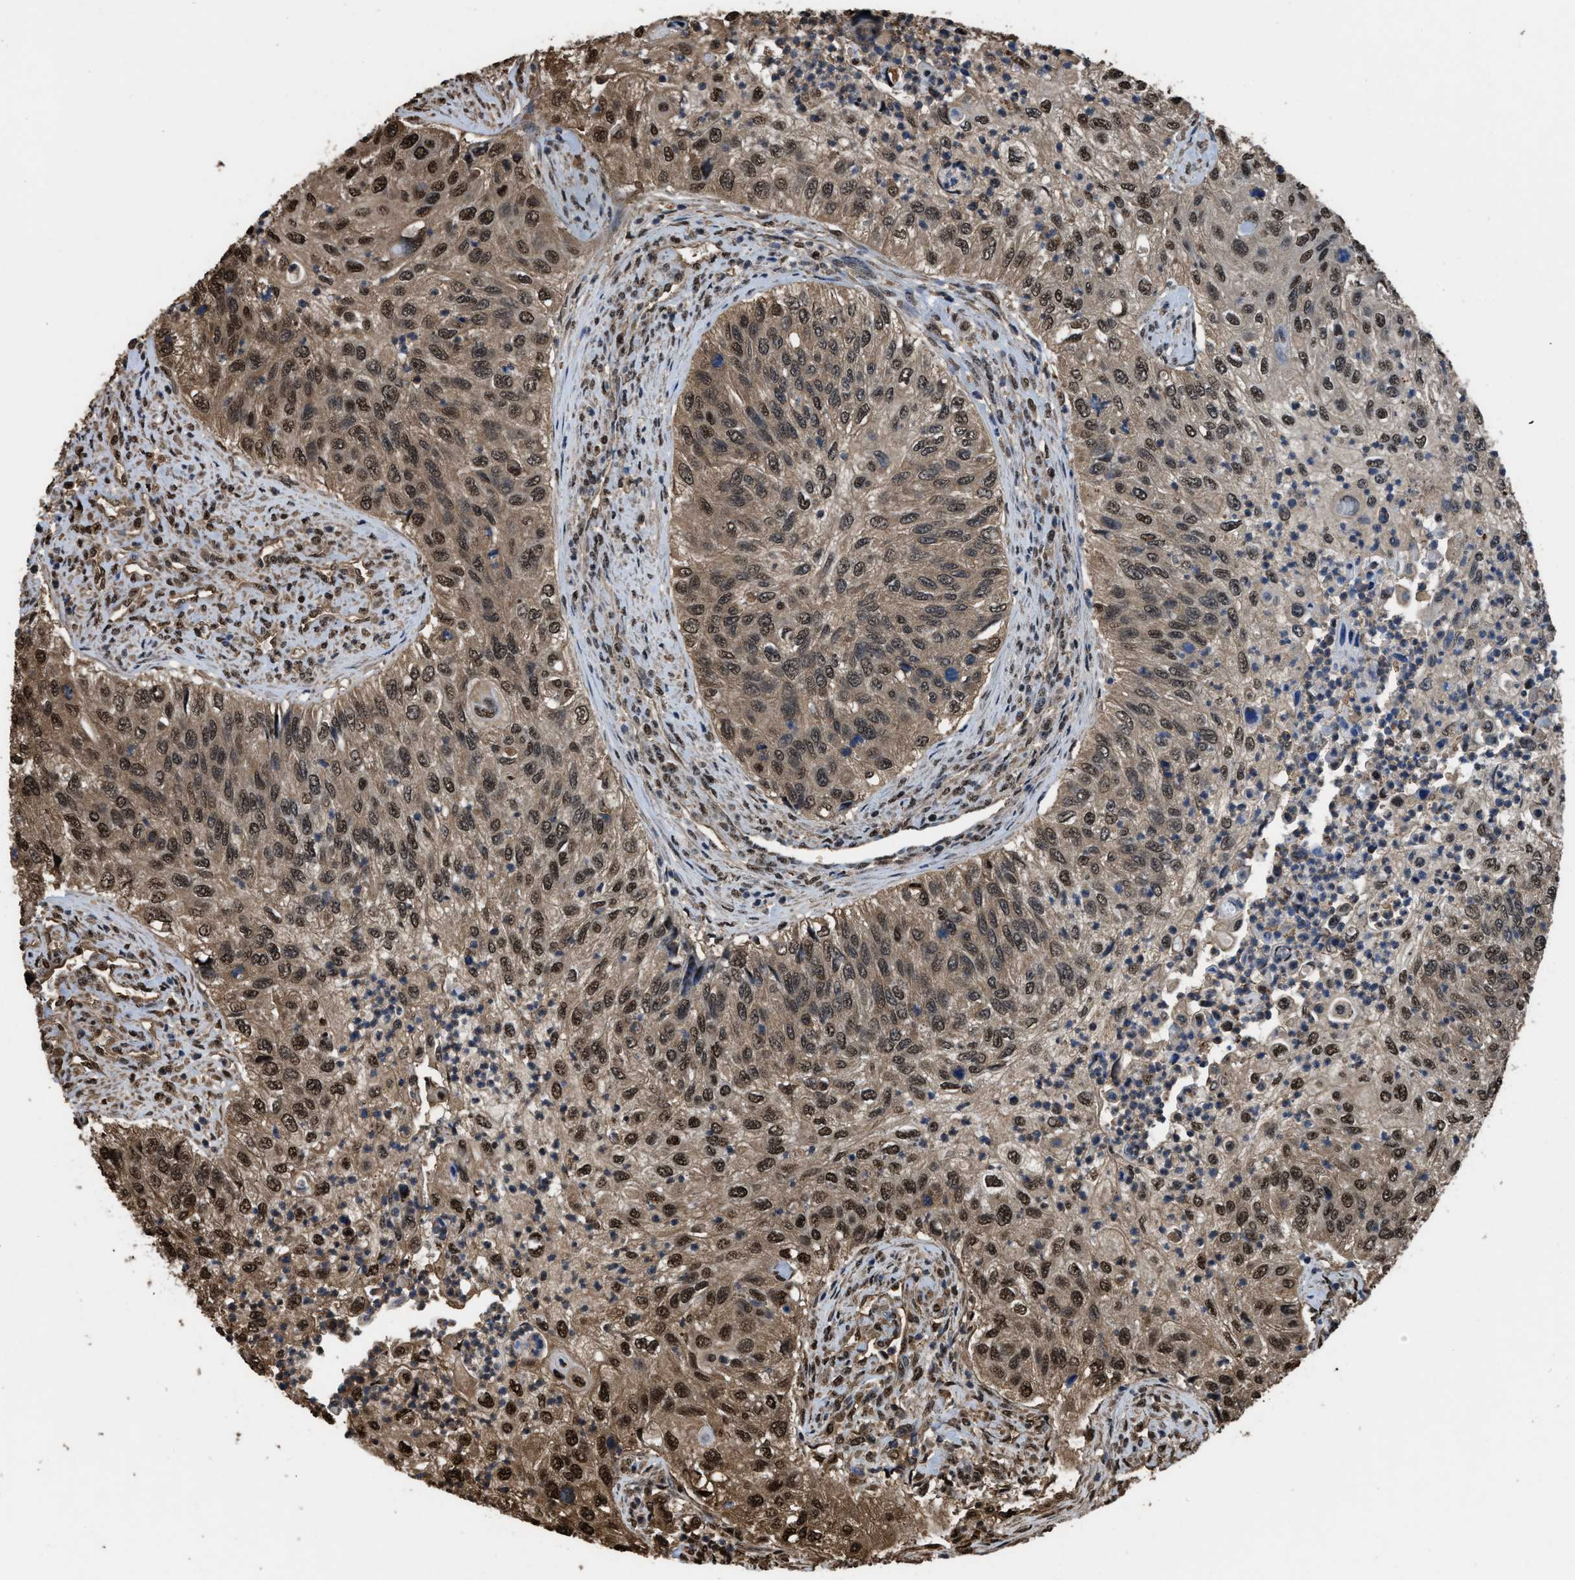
{"staining": {"intensity": "moderate", "quantity": ">75%", "location": "cytoplasmic/membranous,nuclear"}, "tissue": "urothelial cancer", "cell_type": "Tumor cells", "image_type": "cancer", "snomed": [{"axis": "morphology", "description": "Urothelial carcinoma, High grade"}, {"axis": "topography", "description": "Urinary bladder"}], "caption": "This image shows immunohistochemistry (IHC) staining of human urothelial cancer, with medium moderate cytoplasmic/membranous and nuclear expression in about >75% of tumor cells.", "gene": "FNTA", "patient": {"sex": "female", "age": 60}}